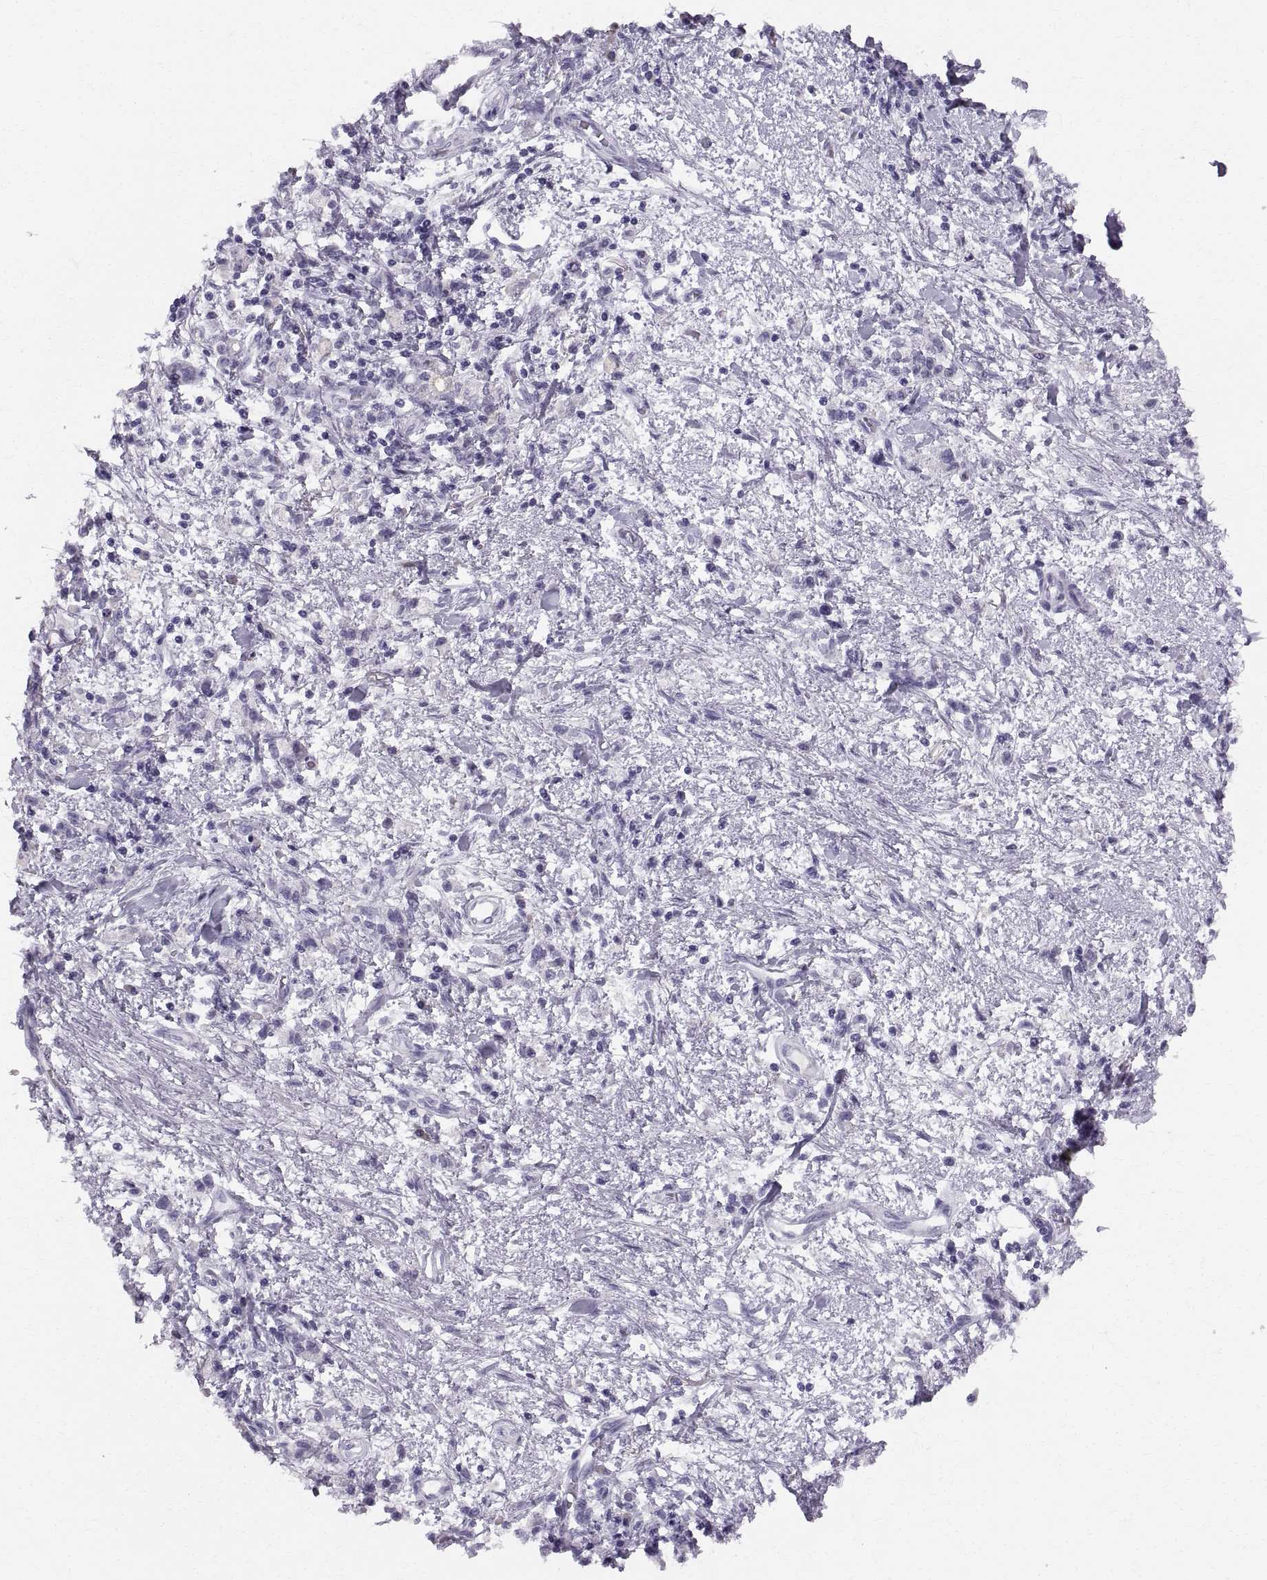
{"staining": {"intensity": "negative", "quantity": "none", "location": "none"}, "tissue": "stomach cancer", "cell_type": "Tumor cells", "image_type": "cancer", "snomed": [{"axis": "morphology", "description": "Adenocarcinoma, NOS"}, {"axis": "topography", "description": "Stomach"}], "caption": "This image is of stomach adenocarcinoma stained with IHC to label a protein in brown with the nuclei are counter-stained blue. There is no positivity in tumor cells.", "gene": "SLC22A6", "patient": {"sex": "male", "age": 77}}